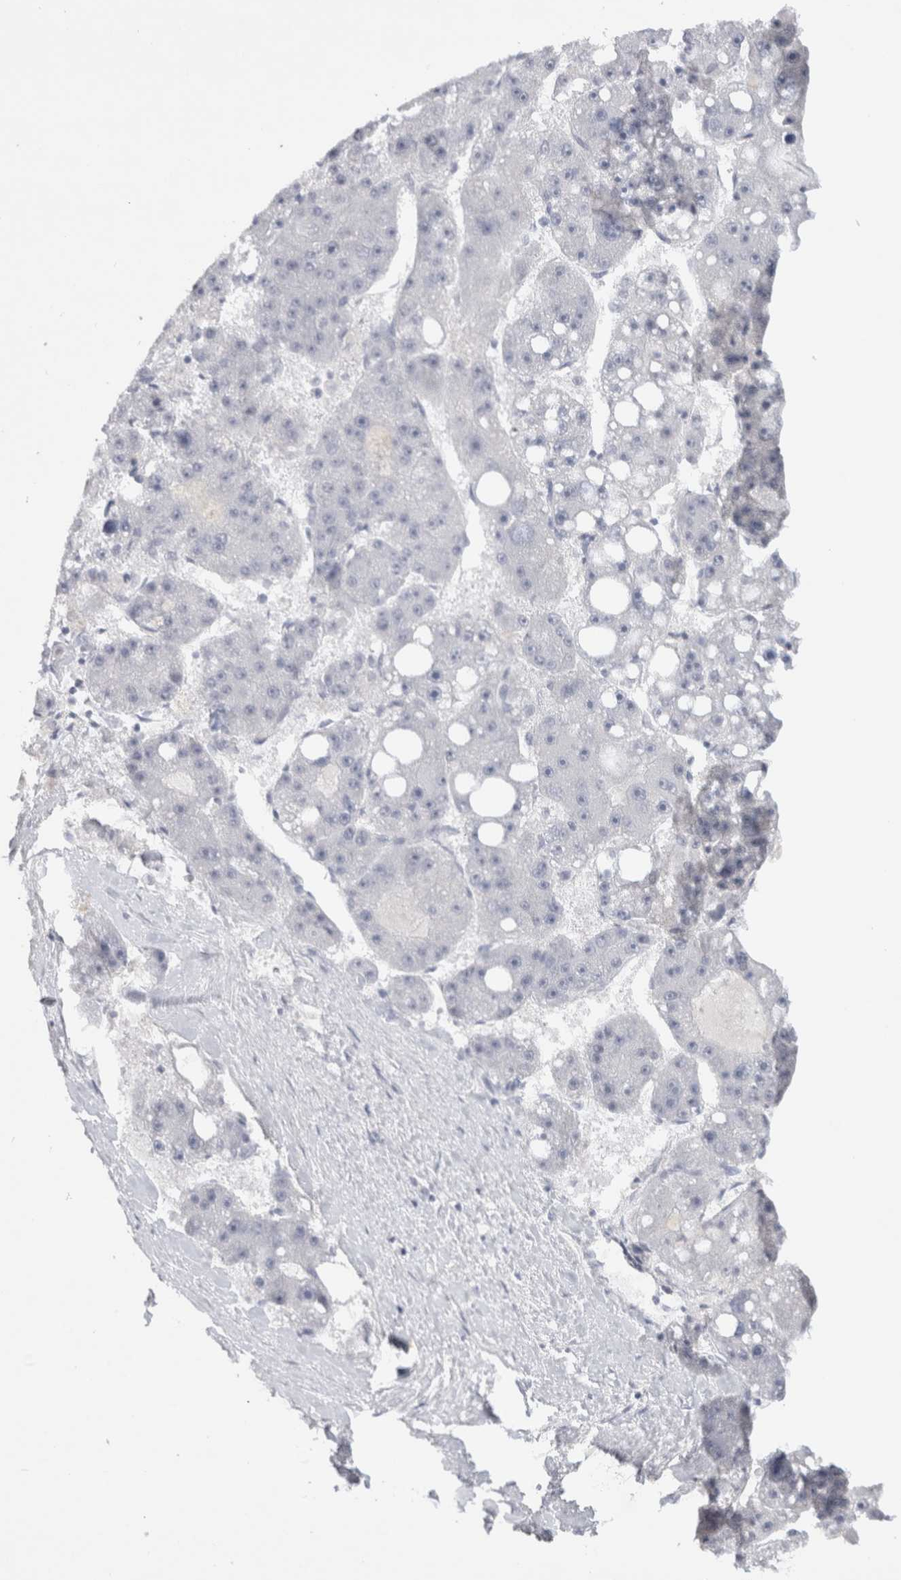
{"staining": {"intensity": "negative", "quantity": "none", "location": "none"}, "tissue": "liver cancer", "cell_type": "Tumor cells", "image_type": "cancer", "snomed": [{"axis": "morphology", "description": "Carcinoma, Hepatocellular, NOS"}, {"axis": "topography", "description": "Liver"}], "caption": "This is an immunohistochemistry micrograph of hepatocellular carcinoma (liver). There is no staining in tumor cells.", "gene": "TONSL", "patient": {"sex": "female", "age": 61}}